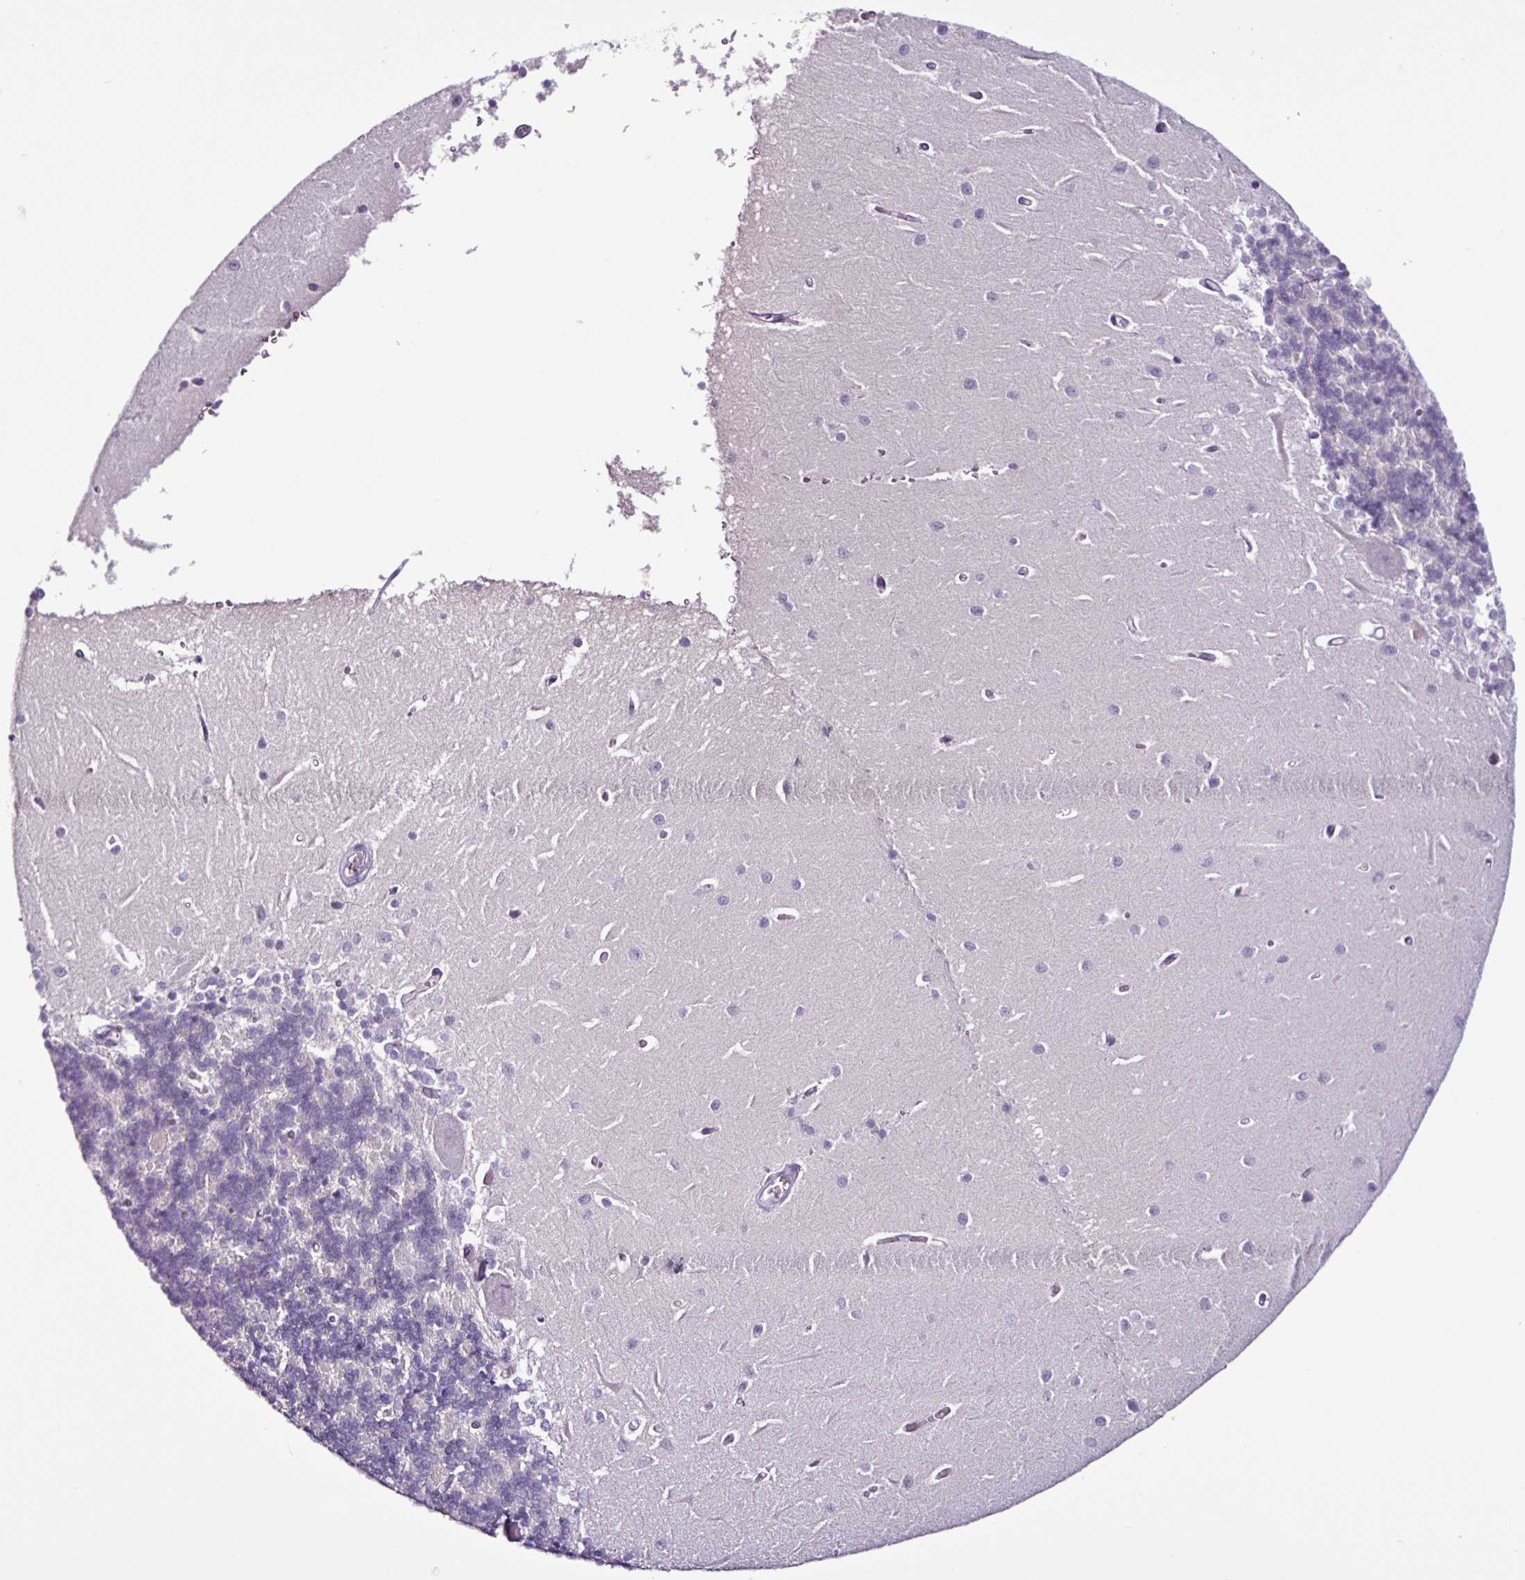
{"staining": {"intensity": "negative", "quantity": "none", "location": "none"}, "tissue": "cerebellum", "cell_type": "Cells in granular layer", "image_type": "normal", "snomed": [{"axis": "morphology", "description": "Normal tissue, NOS"}, {"axis": "topography", "description": "Cerebellum"}], "caption": "Histopathology image shows no protein staining in cells in granular layer of unremarkable cerebellum.", "gene": "TMEM178A", "patient": {"sex": "male", "age": 37}}